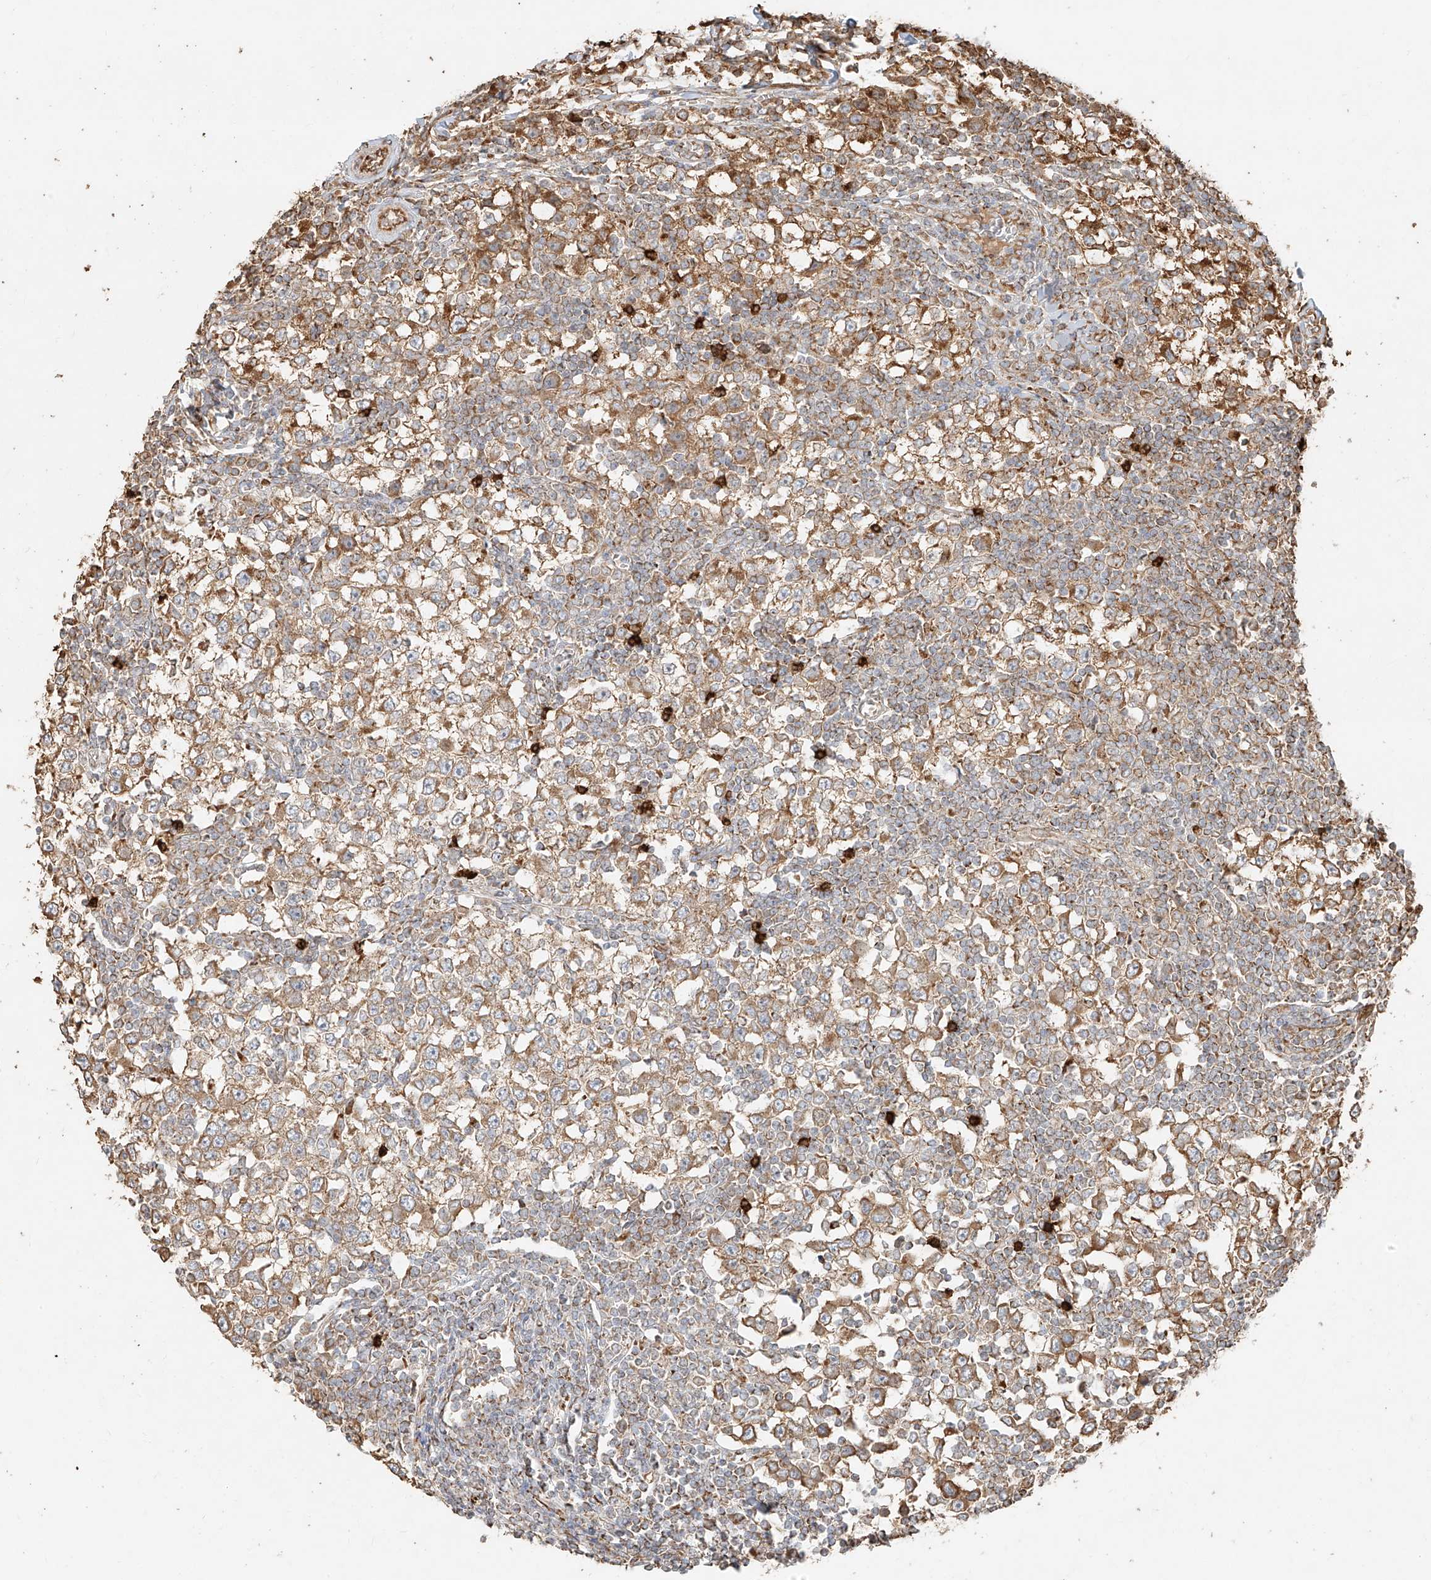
{"staining": {"intensity": "moderate", "quantity": ">75%", "location": "cytoplasmic/membranous"}, "tissue": "testis cancer", "cell_type": "Tumor cells", "image_type": "cancer", "snomed": [{"axis": "morphology", "description": "Seminoma, NOS"}, {"axis": "topography", "description": "Testis"}], "caption": "The immunohistochemical stain labels moderate cytoplasmic/membranous expression in tumor cells of testis cancer tissue.", "gene": "EFNB1", "patient": {"sex": "male", "age": 65}}